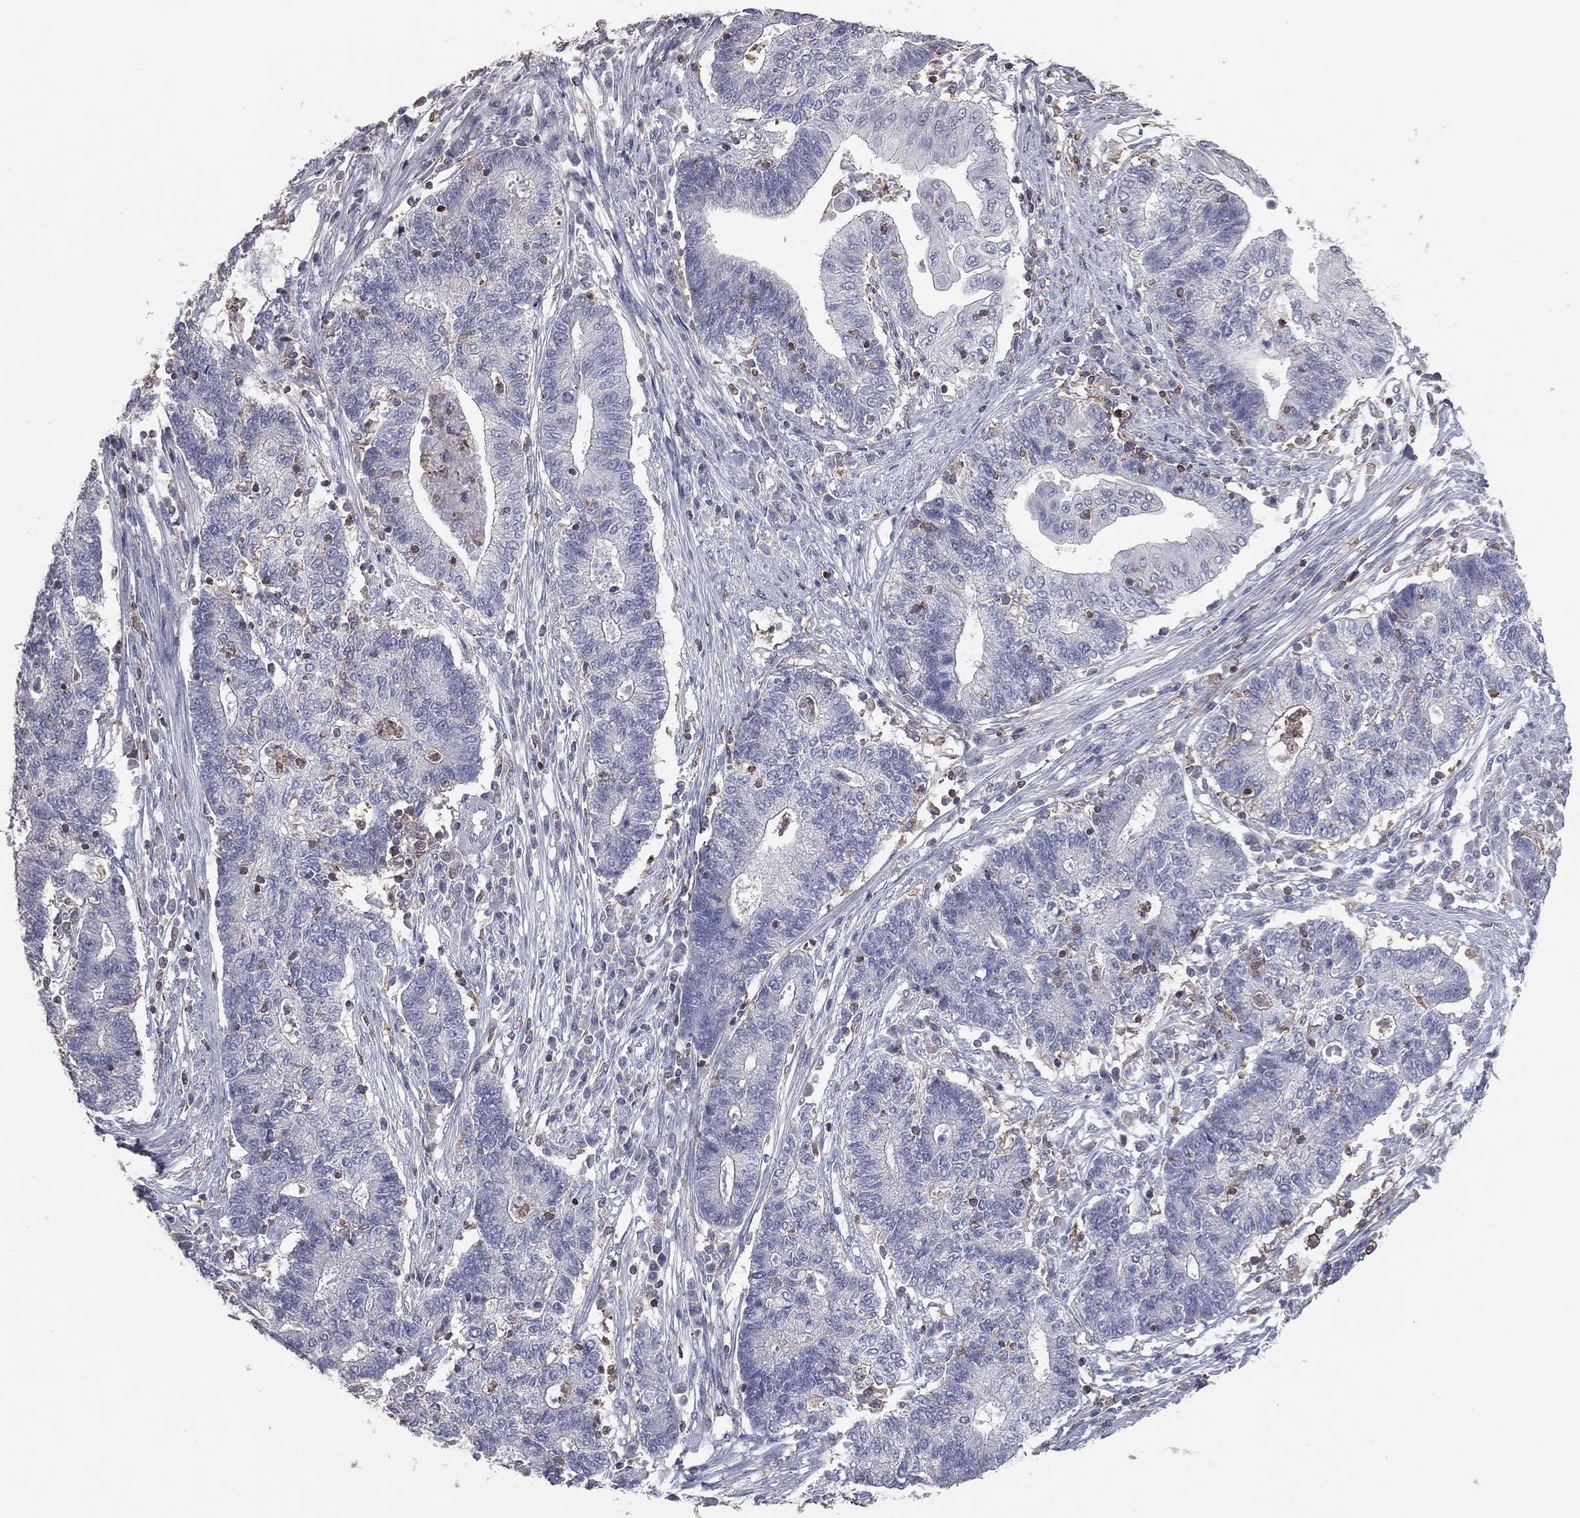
{"staining": {"intensity": "negative", "quantity": "none", "location": "none"}, "tissue": "endometrial cancer", "cell_type": "Tumor cells", "image_type": "cancer", "snomed": [{"axis": "morphology", "description": "Adenocarcinoma, NOS"}, {"axis": "topography", "description": "Uterus"}, {"axis": "topography", "description": "Endometrium"}], "caption": "This is an immunohistochemistry photomicrograph of human endometrial cancer. There is no expression in tumor cells.", "gene": "PSTPIP1", "patient": {"sex": "female", "age": 54}}